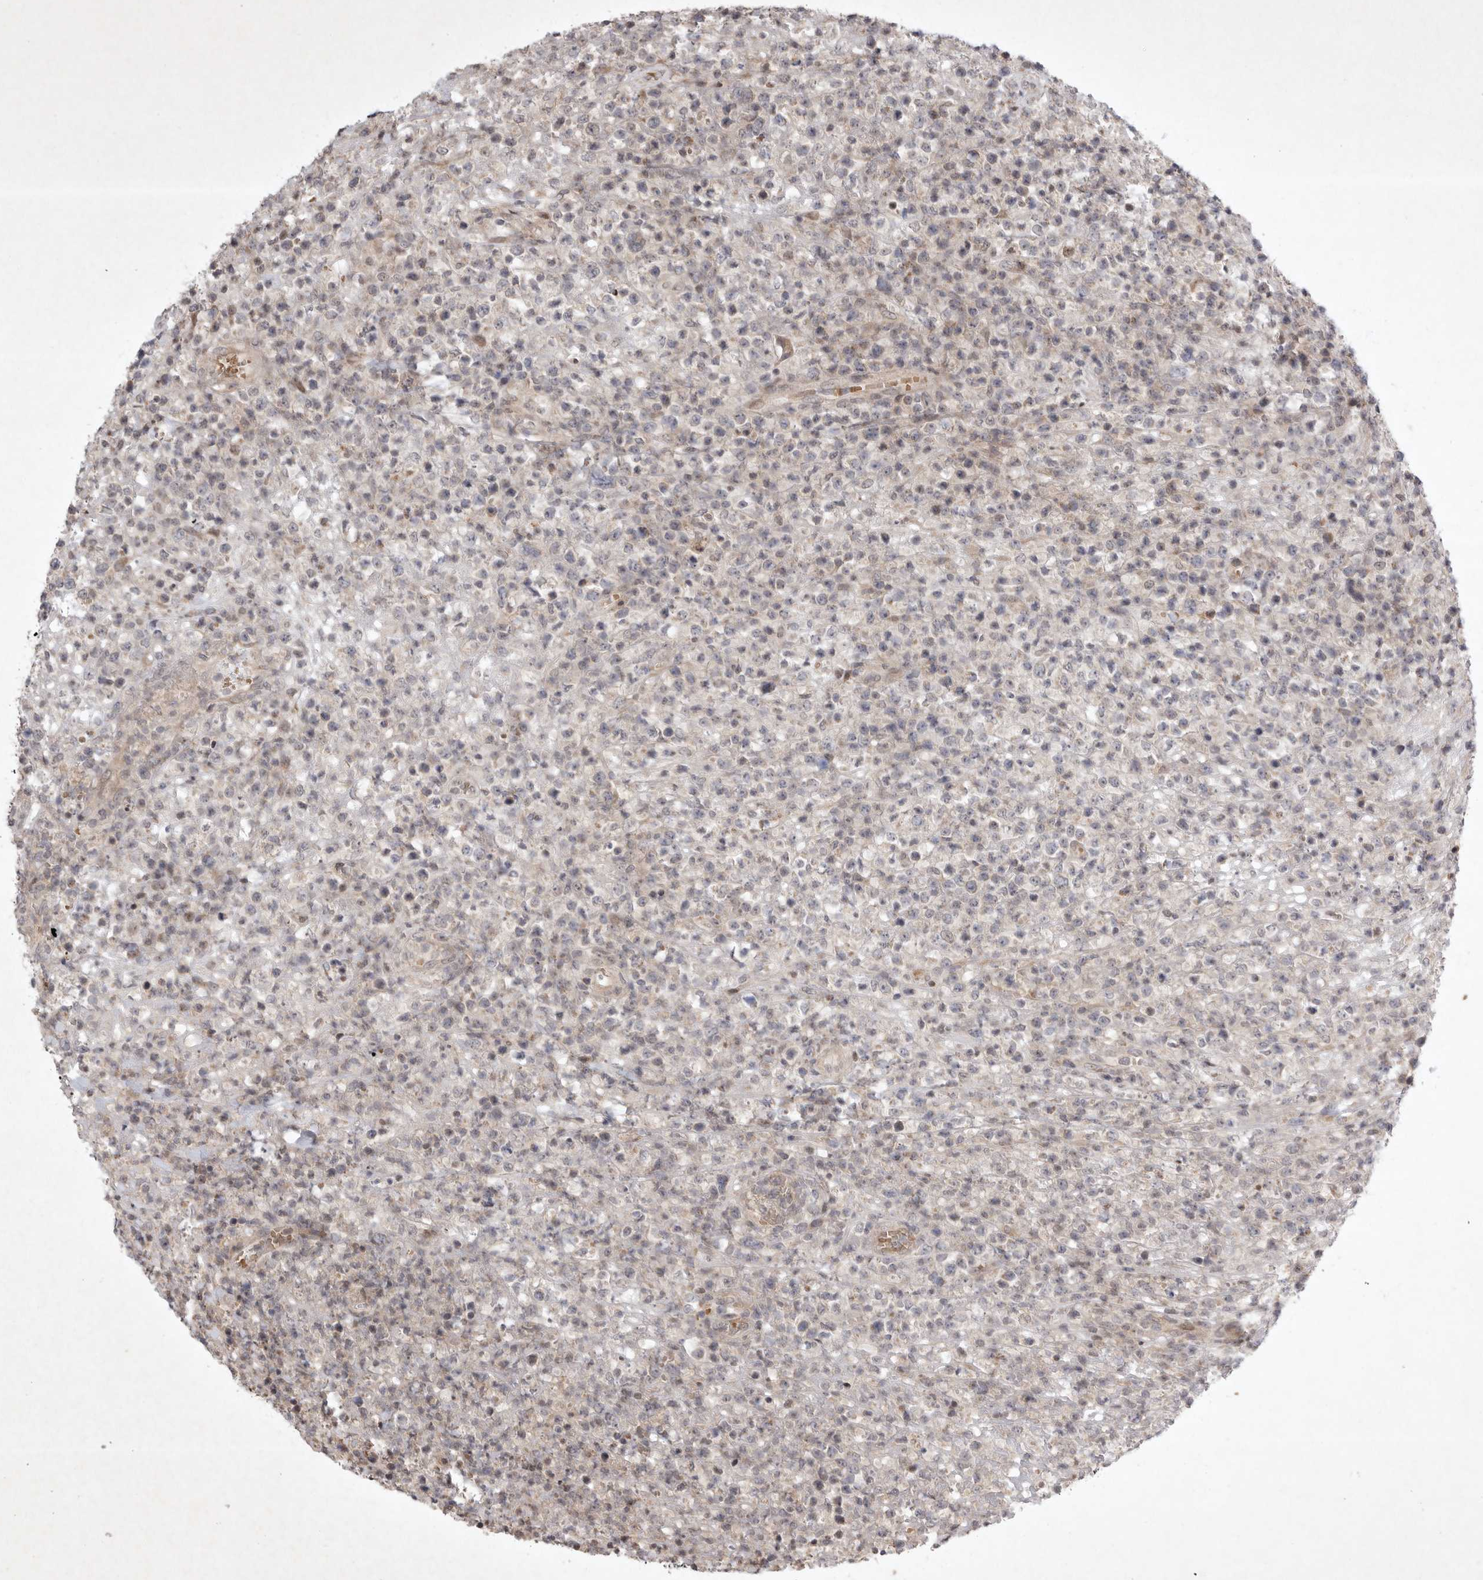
{"staining": {"intensity": "negative", "quantity": "none", "location": "none"}, "tissue": "lymphoma", "cell_type": "Tumor cells", "image_type": "cancer", "snomed": [{"axis": "morphology", "description": "Malignant lymphoma, non-Hodgkin's type, High grade"}, {"axis": "topography", "description": "Colon"}], "caption": "Immunohistochemistry (IHC) of human high-grade malignant lymphoma, non-Hodgkin's type displays no staining in tumor cells.", "gene": "EIF2AK1", "patient": {"sex": "female", "age": 53}}